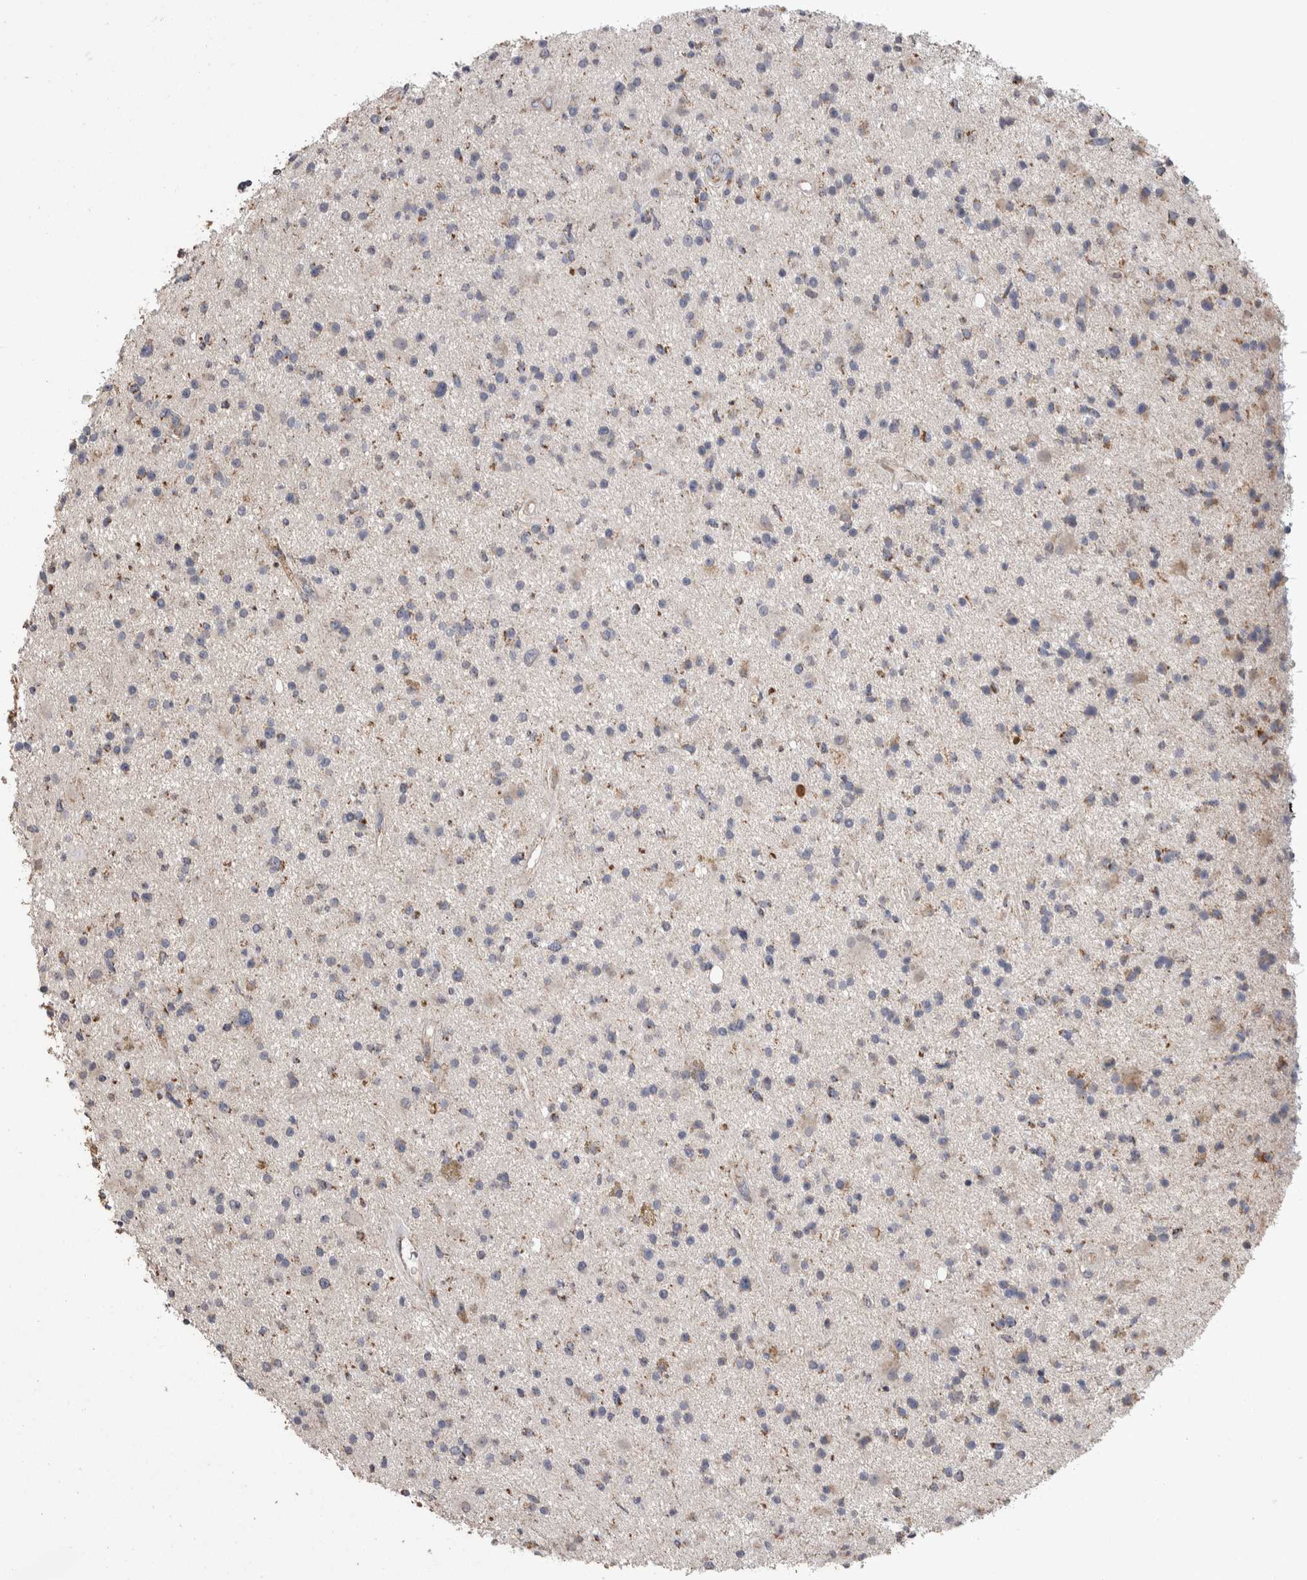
{"staining": {"intensity": "weak", "quantity": "25%-75%", "location": "cytoplasmic/membranous"}, "tissue": "glioma", "cell_type": "Tumor cells", "image_type": "cancer", "snomed": [{"axis": "morphology", "description": "Glioma, malignant, High grade"}, {"axis": "topography", "description": "Brain"}], "caption": "Immunohistochemistry (DAB) staining of glioma displays weak cytoplasmic/membranous protein expression in about 25%-75% of tumor cells.", "gene": "SCO1", "patient": {"sex": "male", "age": 33}}